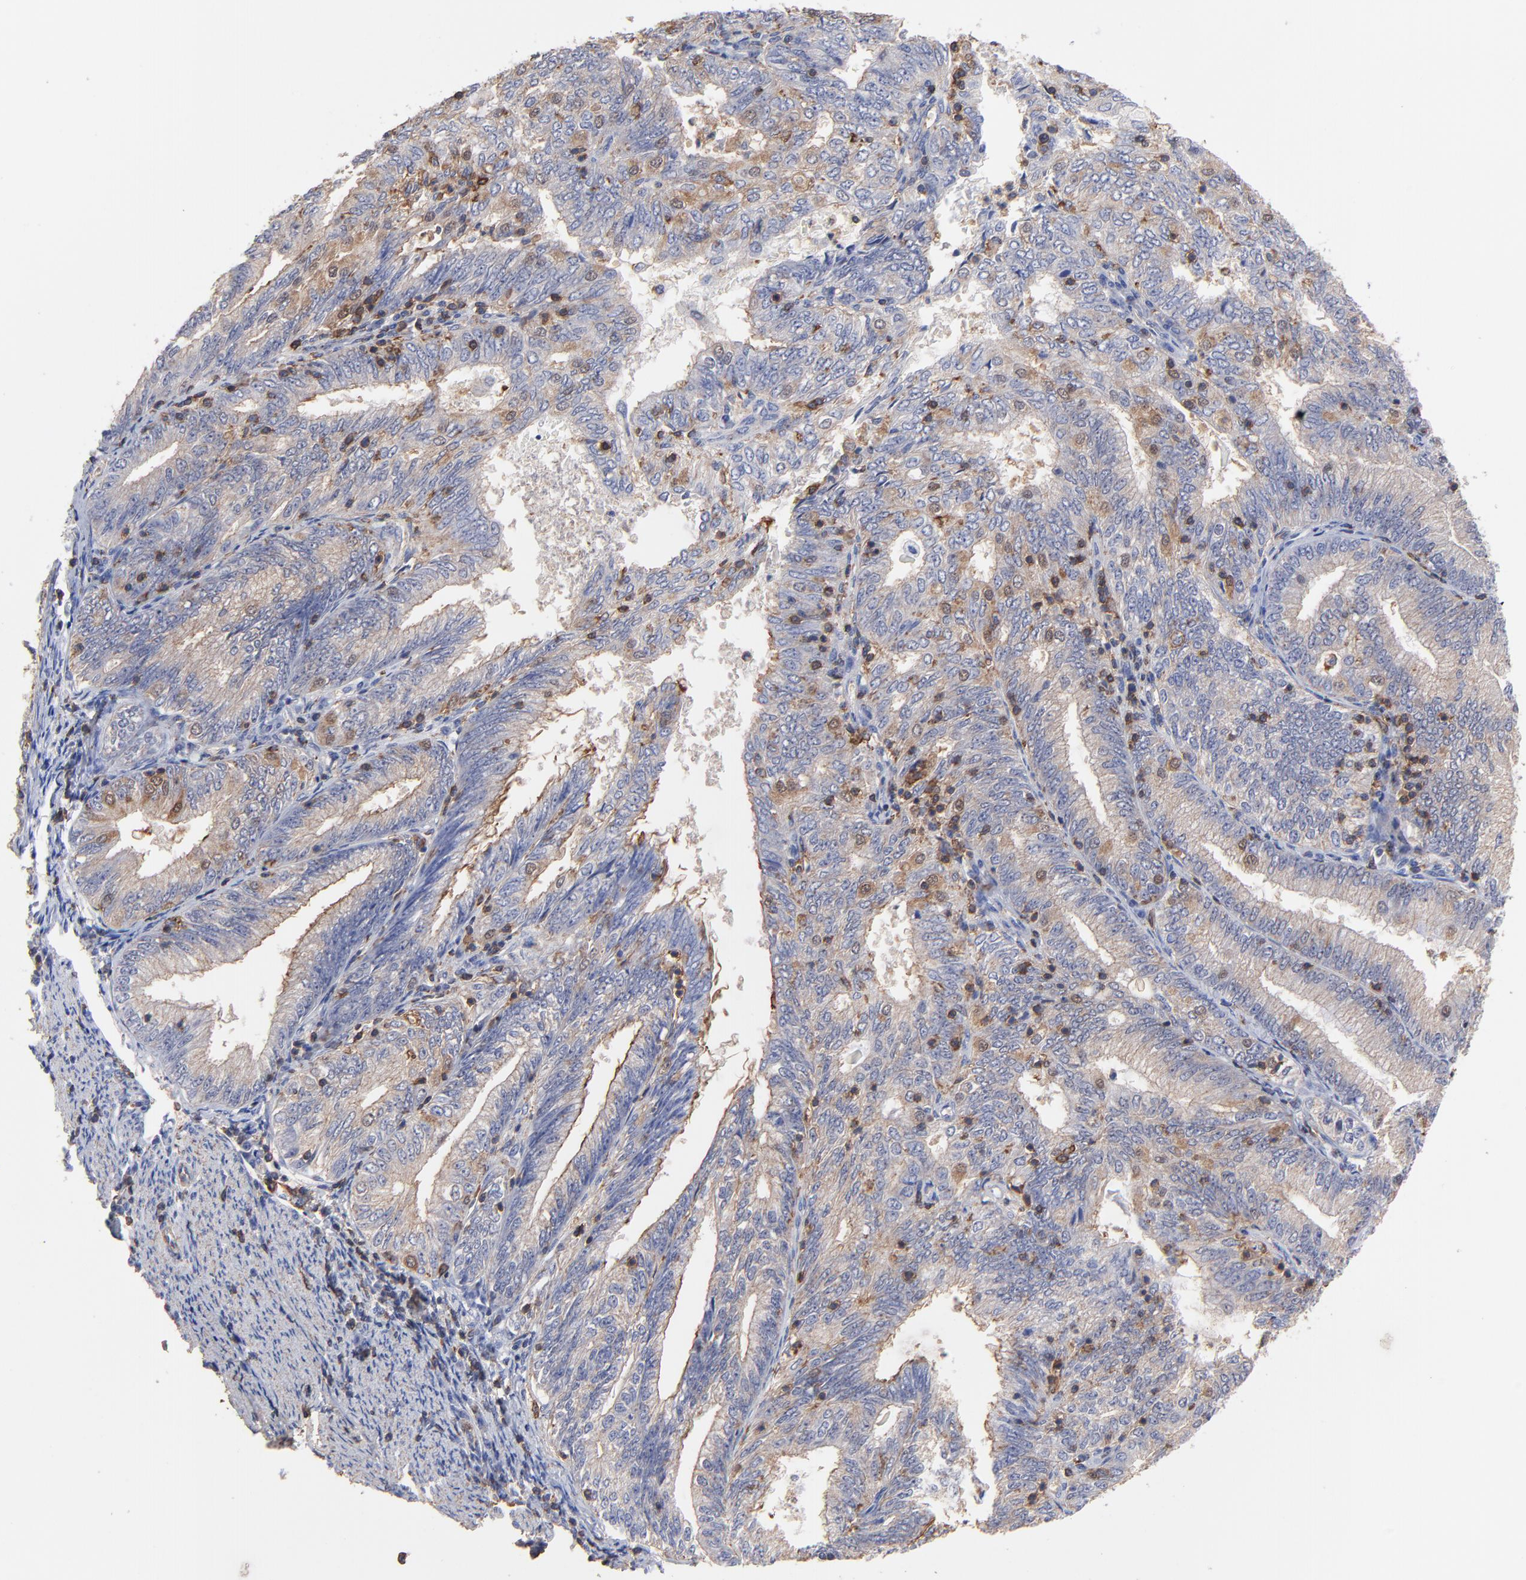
{"staining": {"intensity": "weak", "quantity": "<25%", "location": "cytoplasmic/membranous"}, "tissue": "endometrial cancer", "cell_type": "Tumor cells", "image_type": "cancer", "snomed": [{"axis": "morphology", "description": "Adenocarcinoma, NOS"}, {"axis": "topography", "description": "Endometrium"}], "caption": "The IHC micrograph has no significant positivity in tumor cells of adenocarcinoma (endometrial) tissue.", "gene": "ASL", "patient": {"sex": "female", "age": 69}}